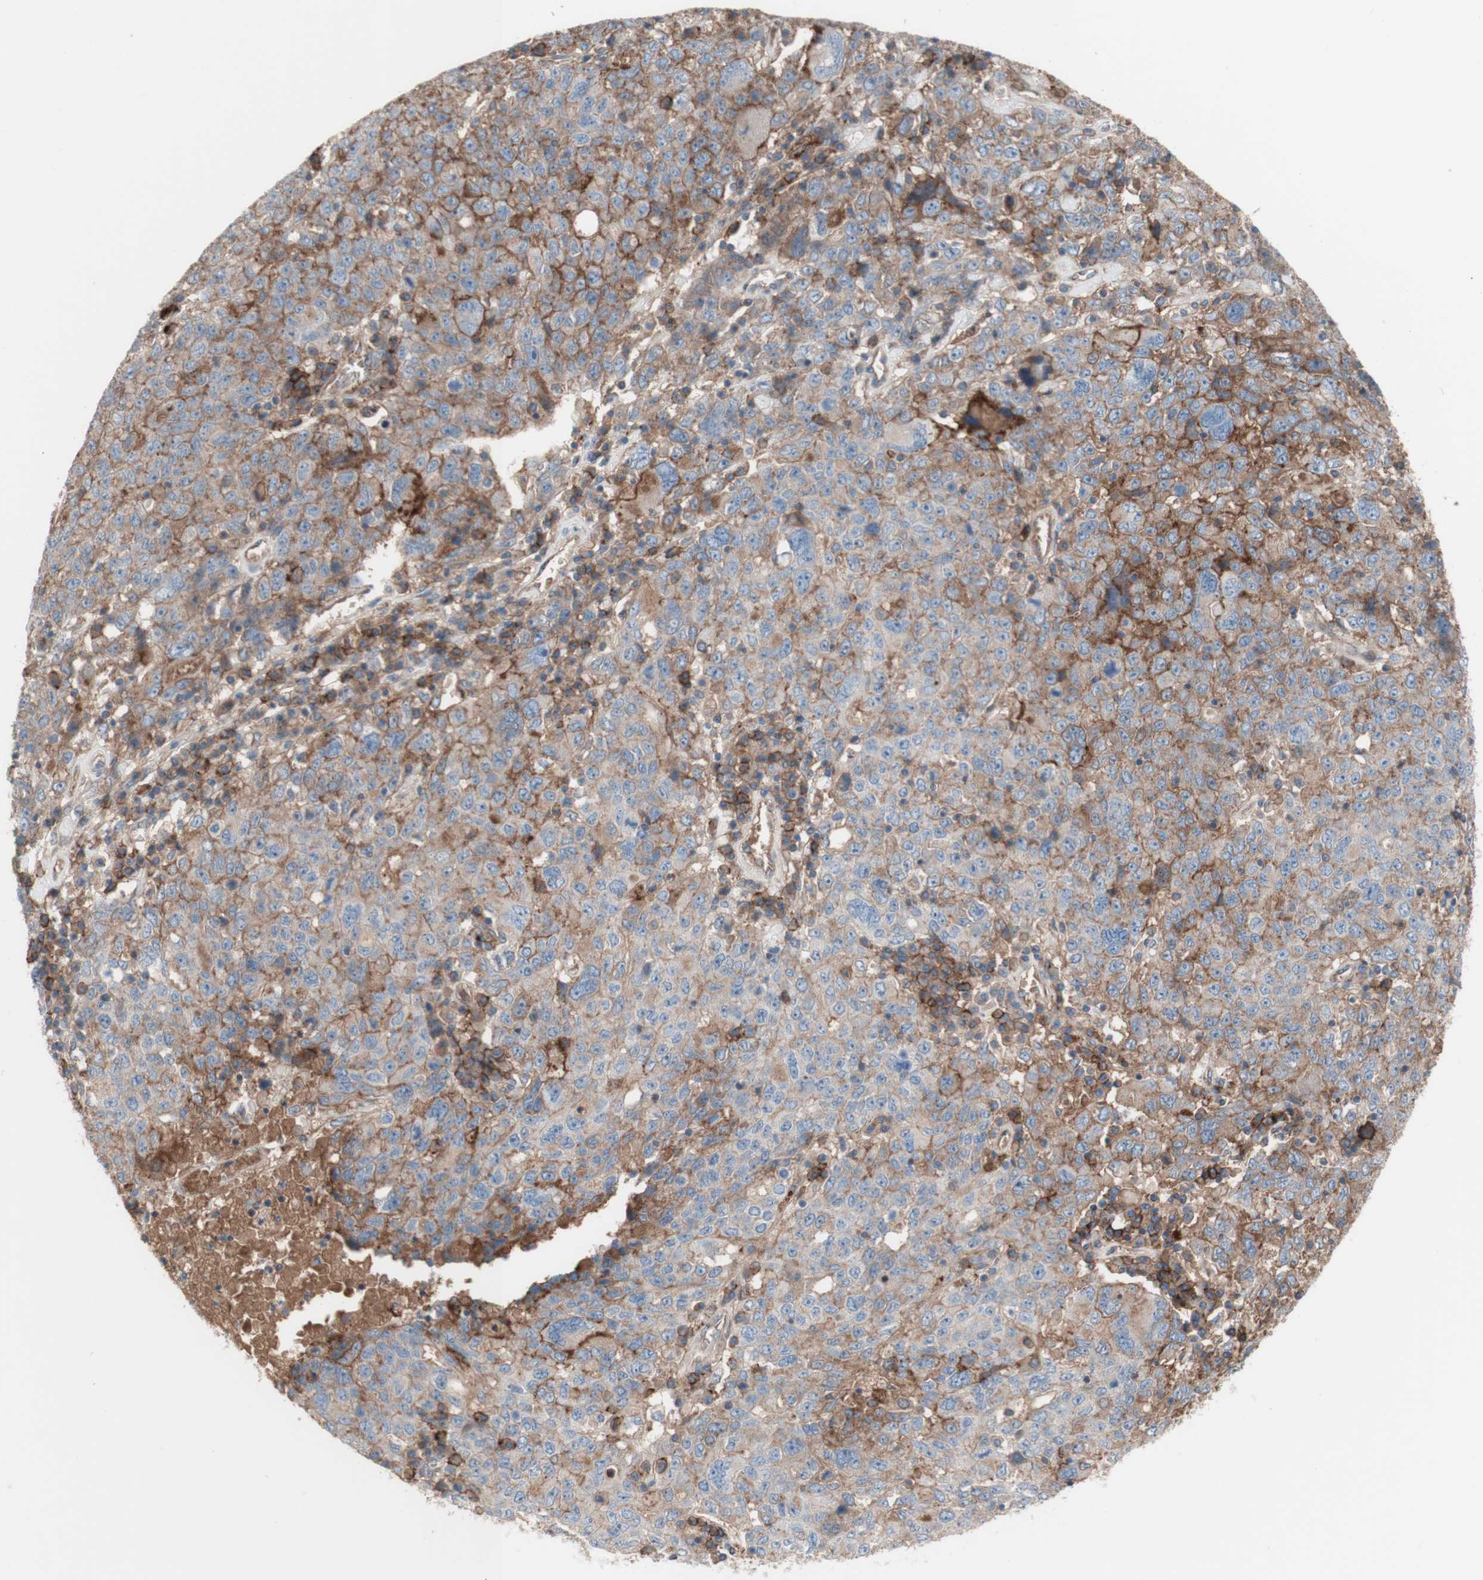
{"staining": {"intensity": "weak", "quantity": ">75%", "location": "cytoplasmic/membranous"}, "tissue": "ovarian cancer", "cell_type": "Tumor cells", "image_type": "cancer", "snomed": [{"axis": "morphology", "description": "Carcinoma, endometroid"}, {"axis": "topography", "description": "Ovary"}], "caption": "Immunohistochemistry of ovarian cancer (endometroid carcinoma) exhibits low levels of weak cytoplasmic/membranous positivity in about >75% of tumor cells.", "gene": "CD46", "patient": {"sex": "female", "age": 62}}